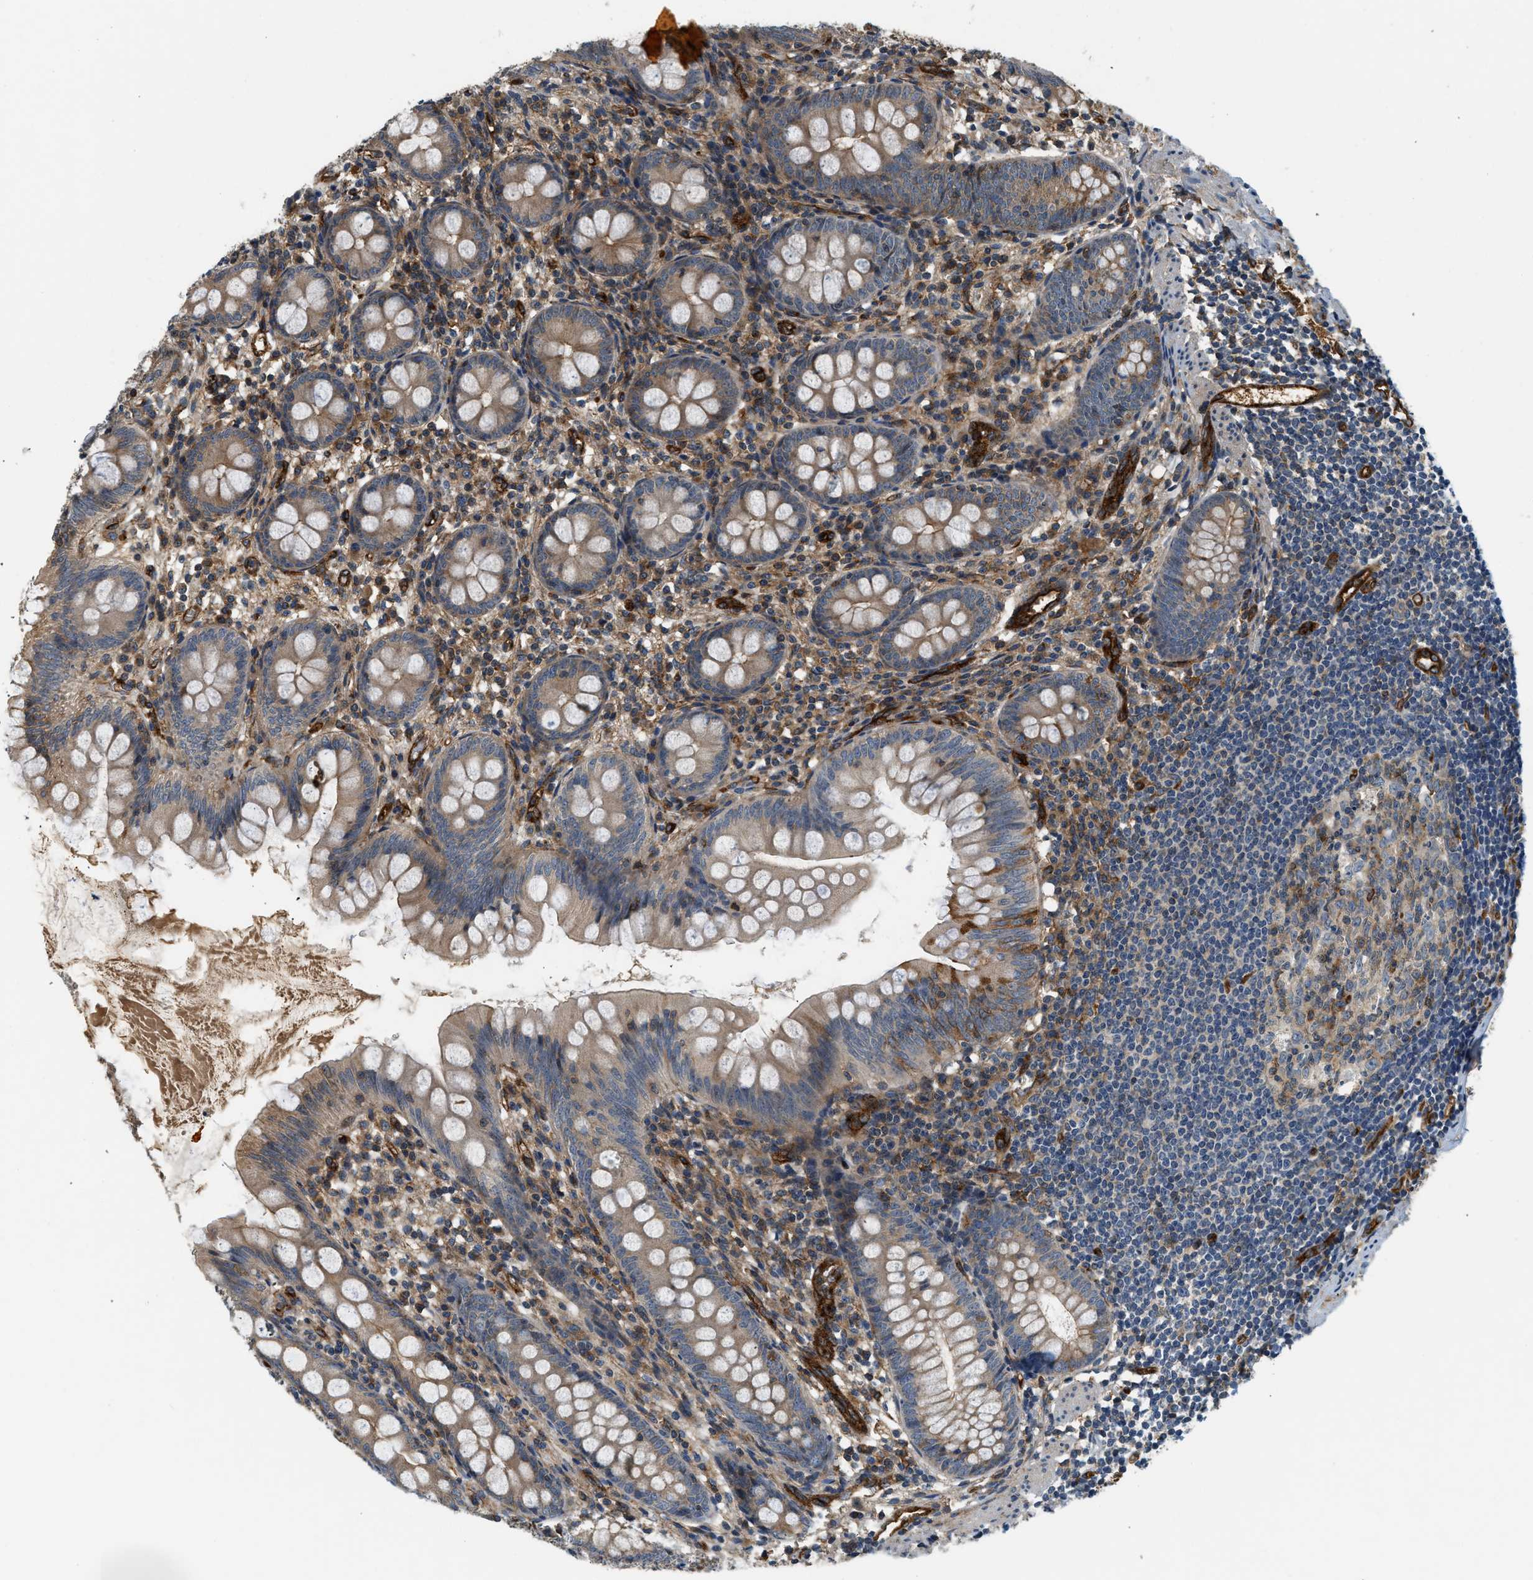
{"staining": {"intensity": "moderate", "quantity": ">75%", "location": "cytoplasmic/membranous"}, "tissue": "appendix", "cell_type": "Glandular cells", "image_type": "normal", "snomed": [{"axis": "morphology", "description": "Normal tissue, NOS"}, {"axis": "topography", "description": "Appendix"}], "caption": "Approximately >75% of glandular cells in benign appendix reveal moderate cytoplasmic/membranous protein staining as visualized by brown immunohistochemical staining.", "gene": "HIP1", "patient": {"sex": "female", "age": 77}}